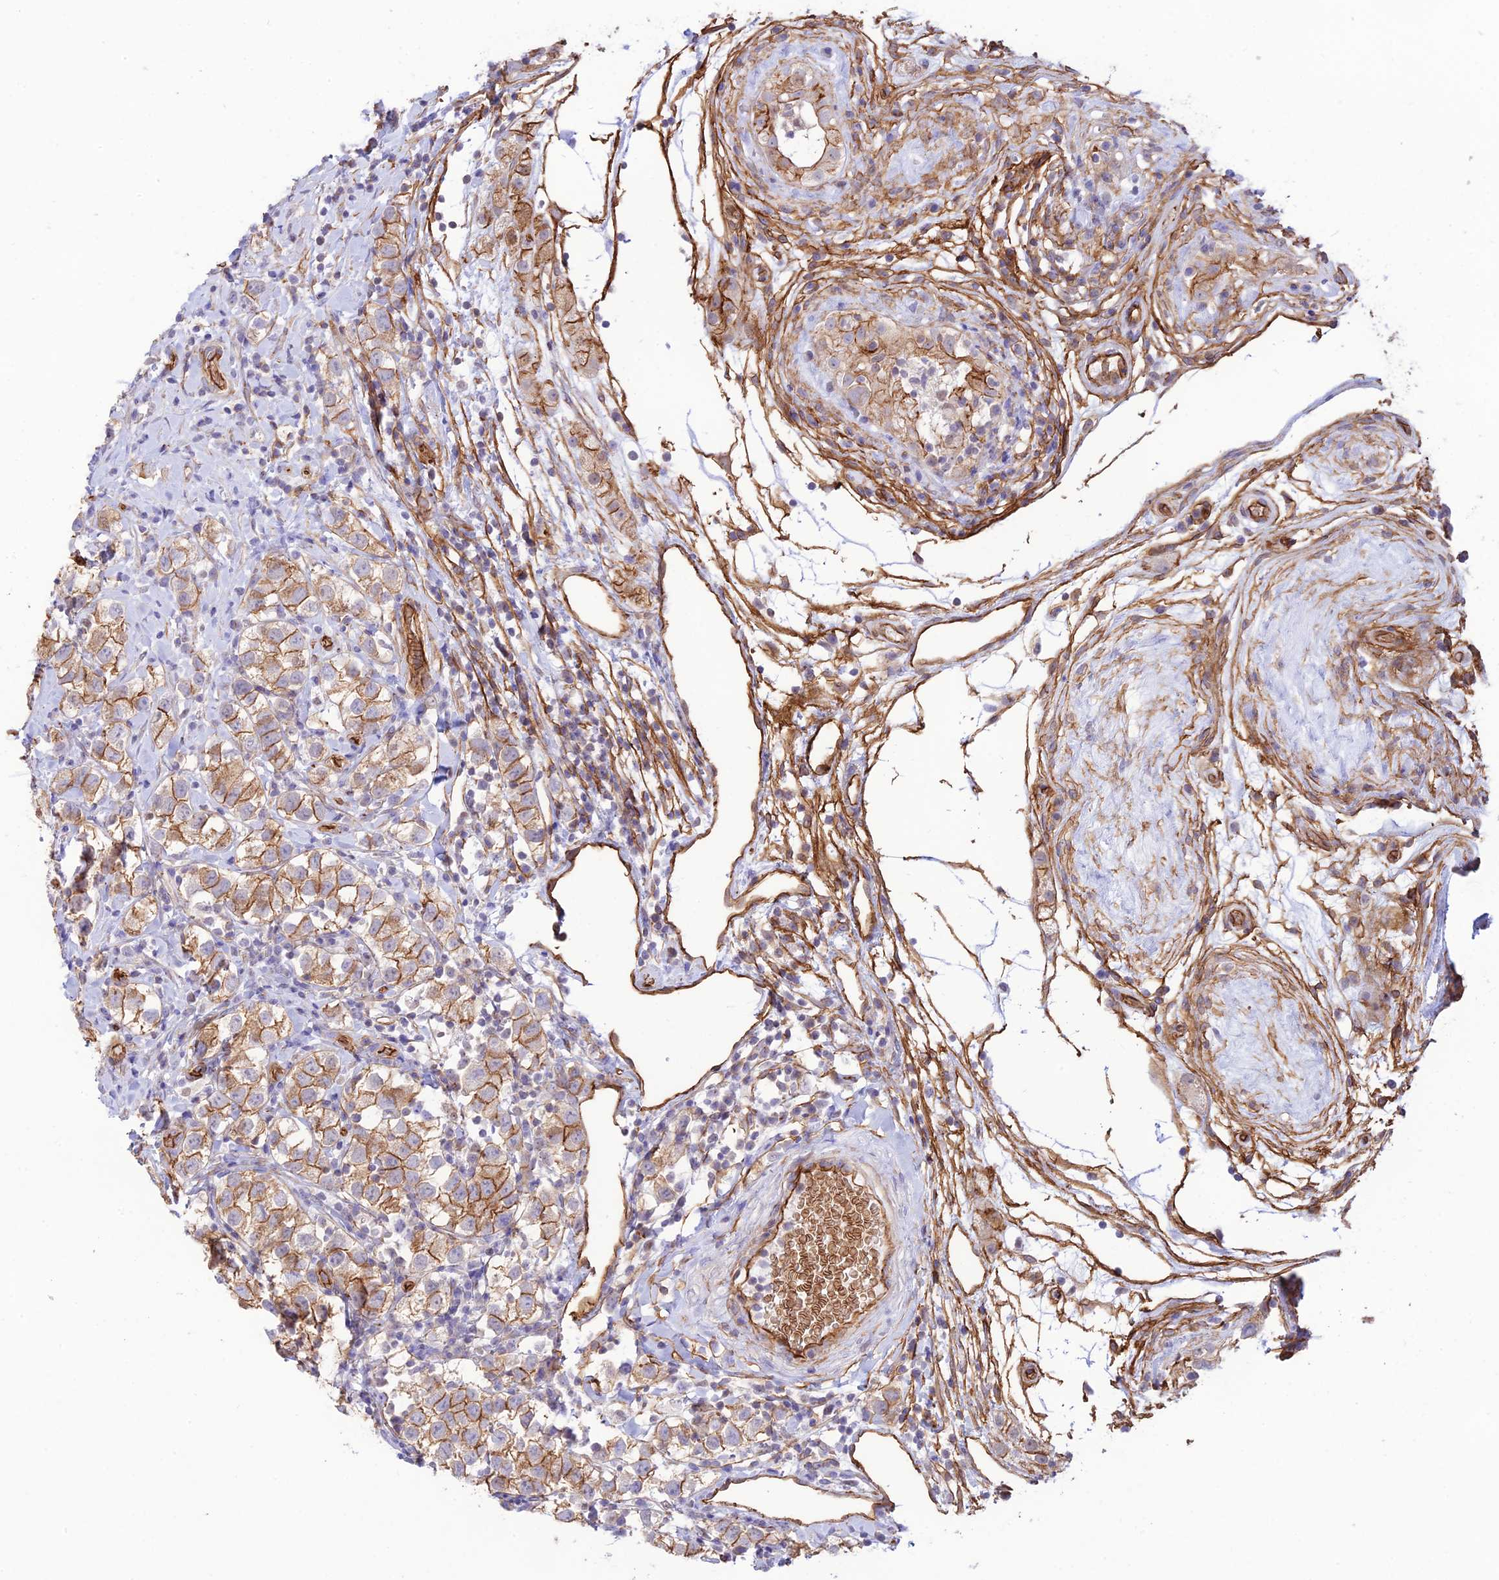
{"staining": {"intensity": "moderate", "quantity": "25%-75%", "location": "cytoplasmic/membranous"}, "tissue": "testis cancer", "cell_type": "Tumor cells", "image_type": "cancer", "snomed": [{"axis": "morphology", "description": "Seminoma, NOS"}, {"axis": "topography", "description": "Testis"}], "caption": "Brown immunohistochemical staining in human testis cancer shows moderate cytoplasmic/membranous positivity in approximately 25%-75% of tumor cells.", "gene": "YPEL5", "patient": {"sex": "male", "age": 34}}